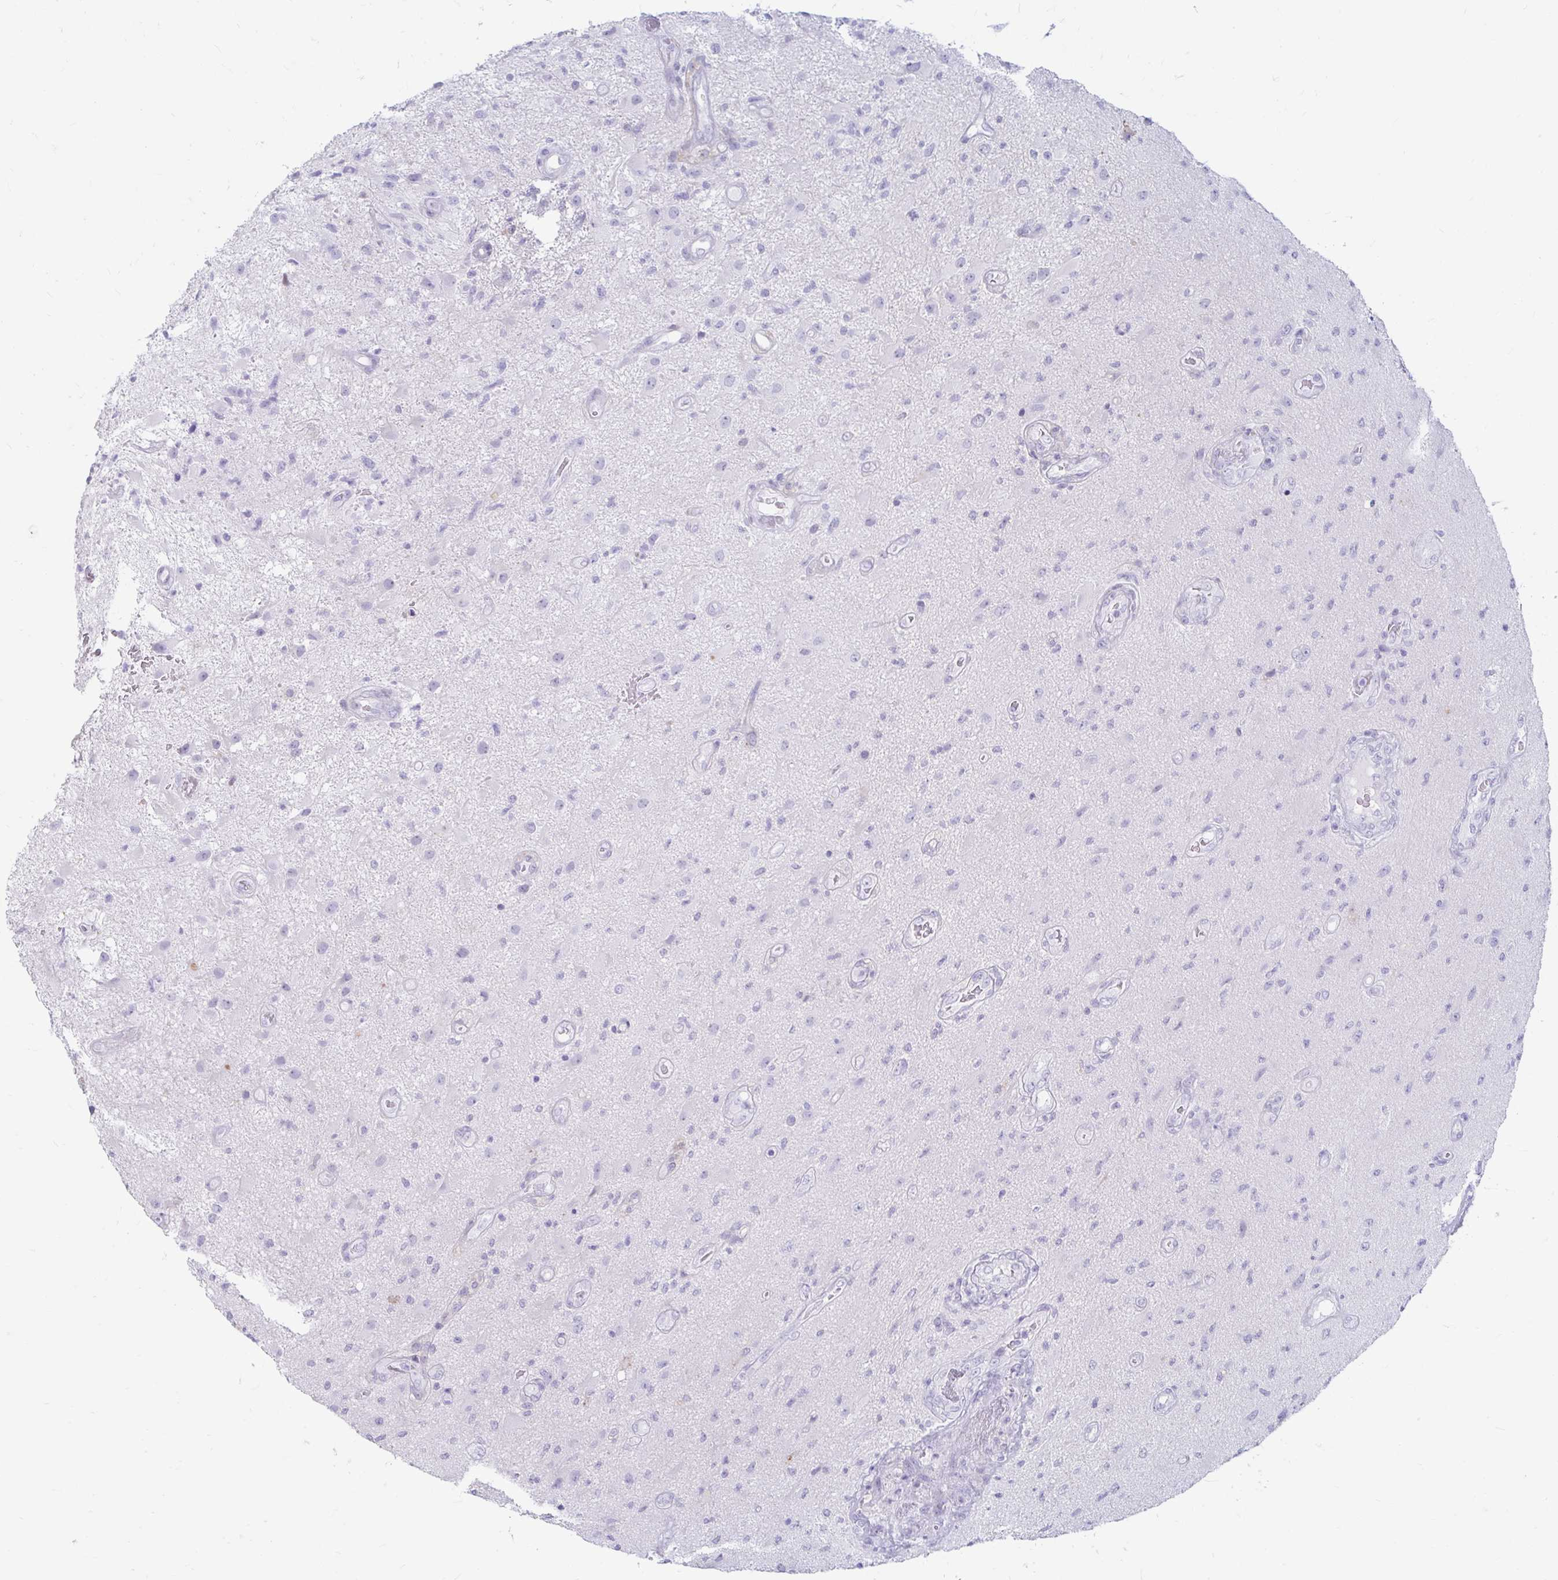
{"staining": {"intensity": "negative", "quantity": "none", "location": "none"}, "tissue": "glioma", "cell_type": "Tumor cells", "image_type": "cancer", "snomed": [{"axis": "morphology", "description": "Glioma, malignant, High grade"}, {"axis": "topography", "description": "Brain"}], "caption": "A histopathology image of human high-grade glioma (malignant) is negative for staining in tumor cells.", "gene": "ERICH6", "patient": {"sex": "male", "age": 67}}